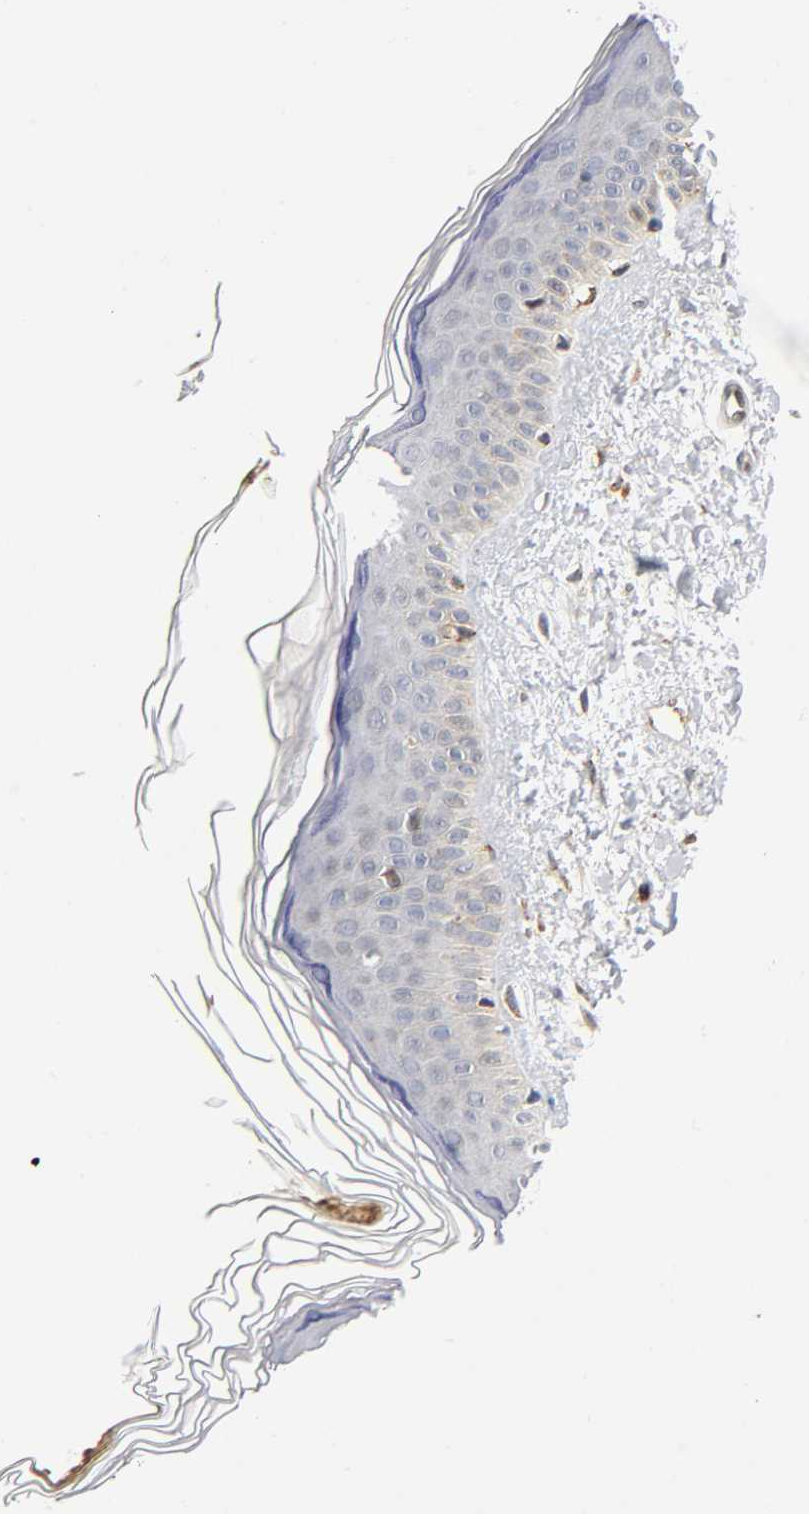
{"staining": {"intensity": "moderate", "quantity": "25%-75%", "location": "cytoplasmic/membranous"}, "tissue": "skin", "cell_type": "Fibroblasts", "image_type": "normal", "snomed": [{"axis": "morphology", "description": "Normal tissue, NOS"}, {"axis": "topography", "description": "Skin"}], "caption": "Fibroblasts reveal medium levels of moderate cytoplasmic/membranous staining in approximately 25%-75% of cells in benign skin.", "gene": "SOS2", "patient": {"sex": "female", "age": 19}}